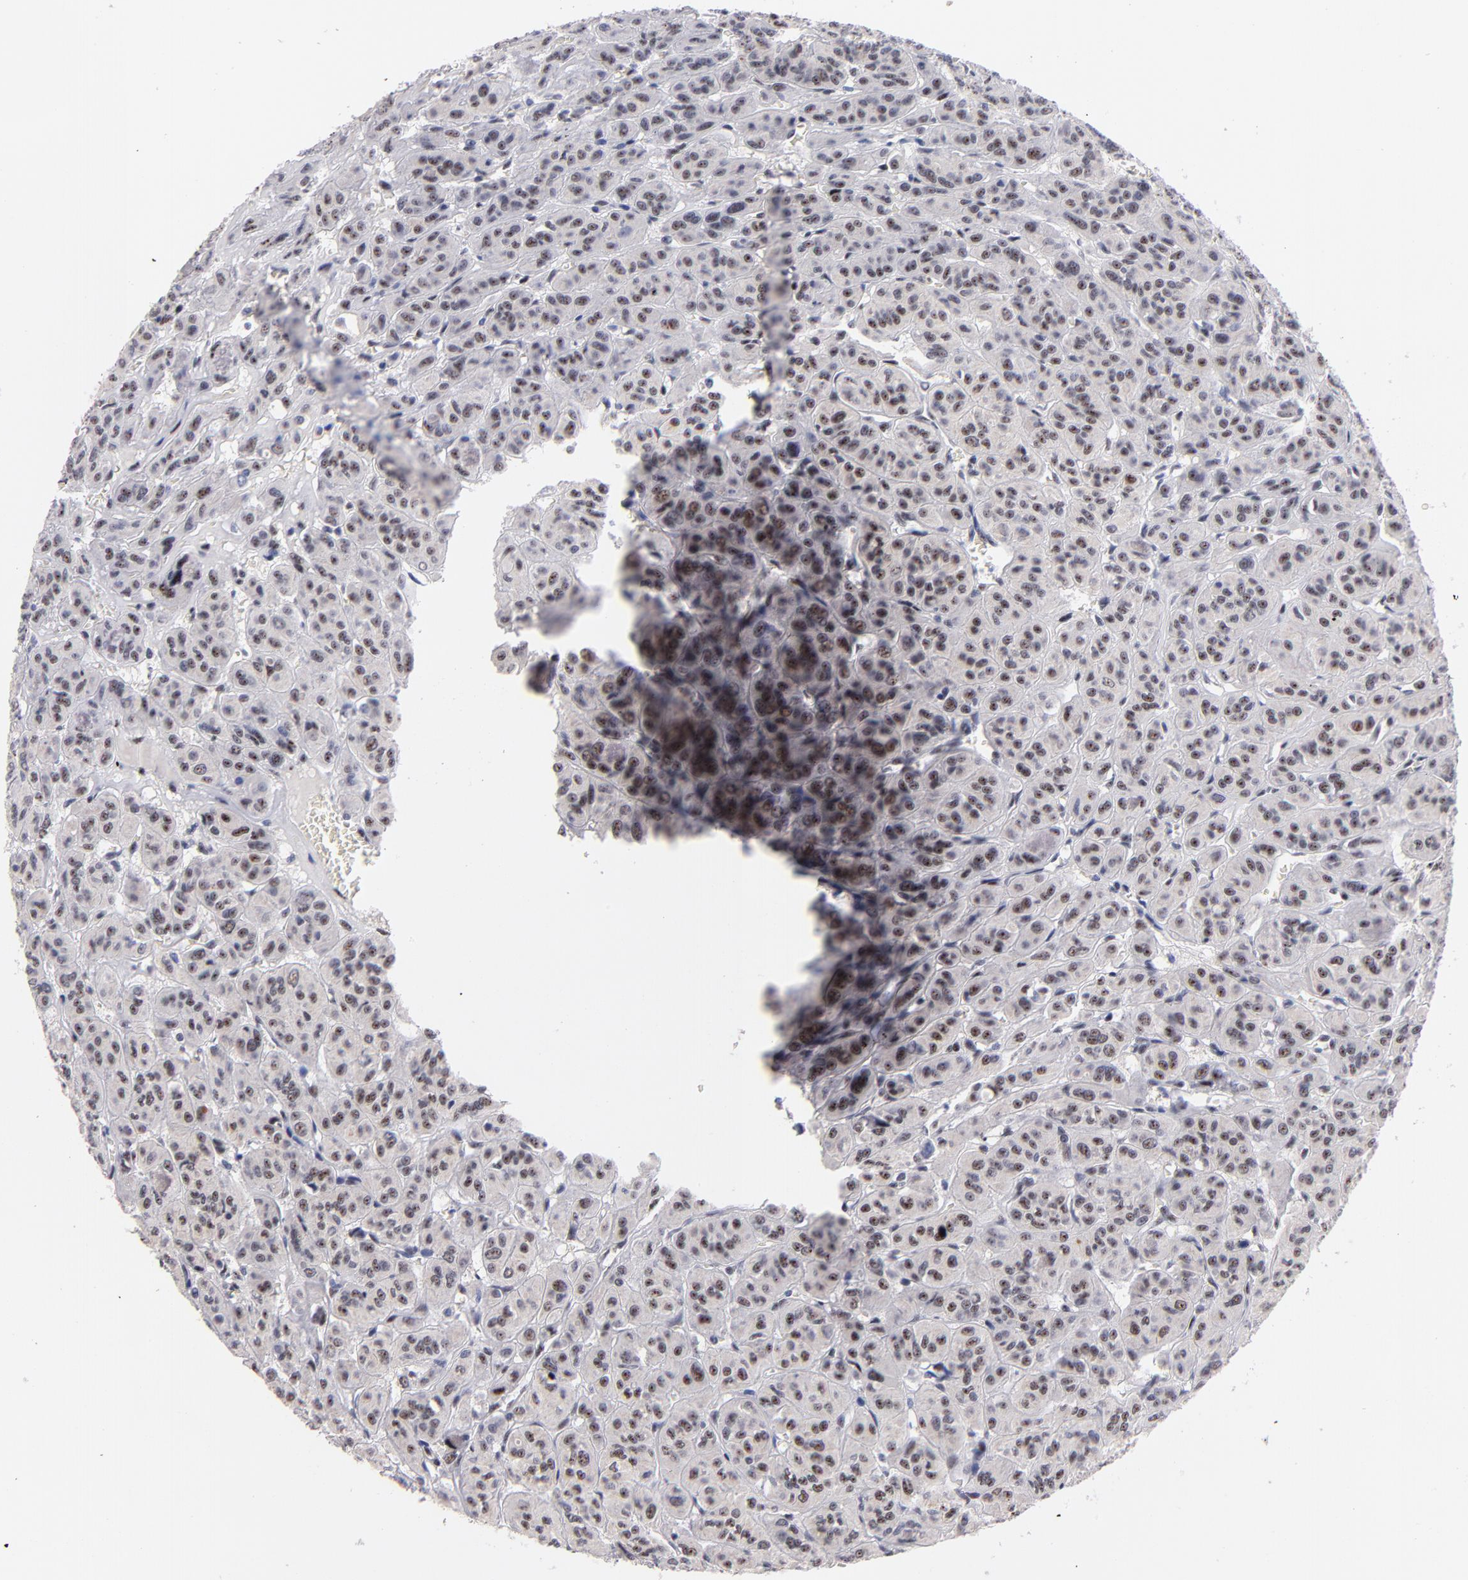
{"staining": {"intensity": "weak", "quantity": "25%-75%", "location": "nuclear"}, "tissue": "thyroid cancer", "cell_type": "Tumor cells", "image_type": "cancer", "snomed": [{"axis": "morphology", "description": "Follicular adenoma carcinoma, NOS"}, {"axis": "topography", "description": "Thyroid gland"}], "caption": "A histopathology image showing weak nuclear expression in about 25%-75% of tumor cells in thyroid cancer (follicular adenoma carcinoma), as visualized by brown immunohistochemical staining.", "gene": "RAF1", "patient": {"sex": "female", "age": 71}}